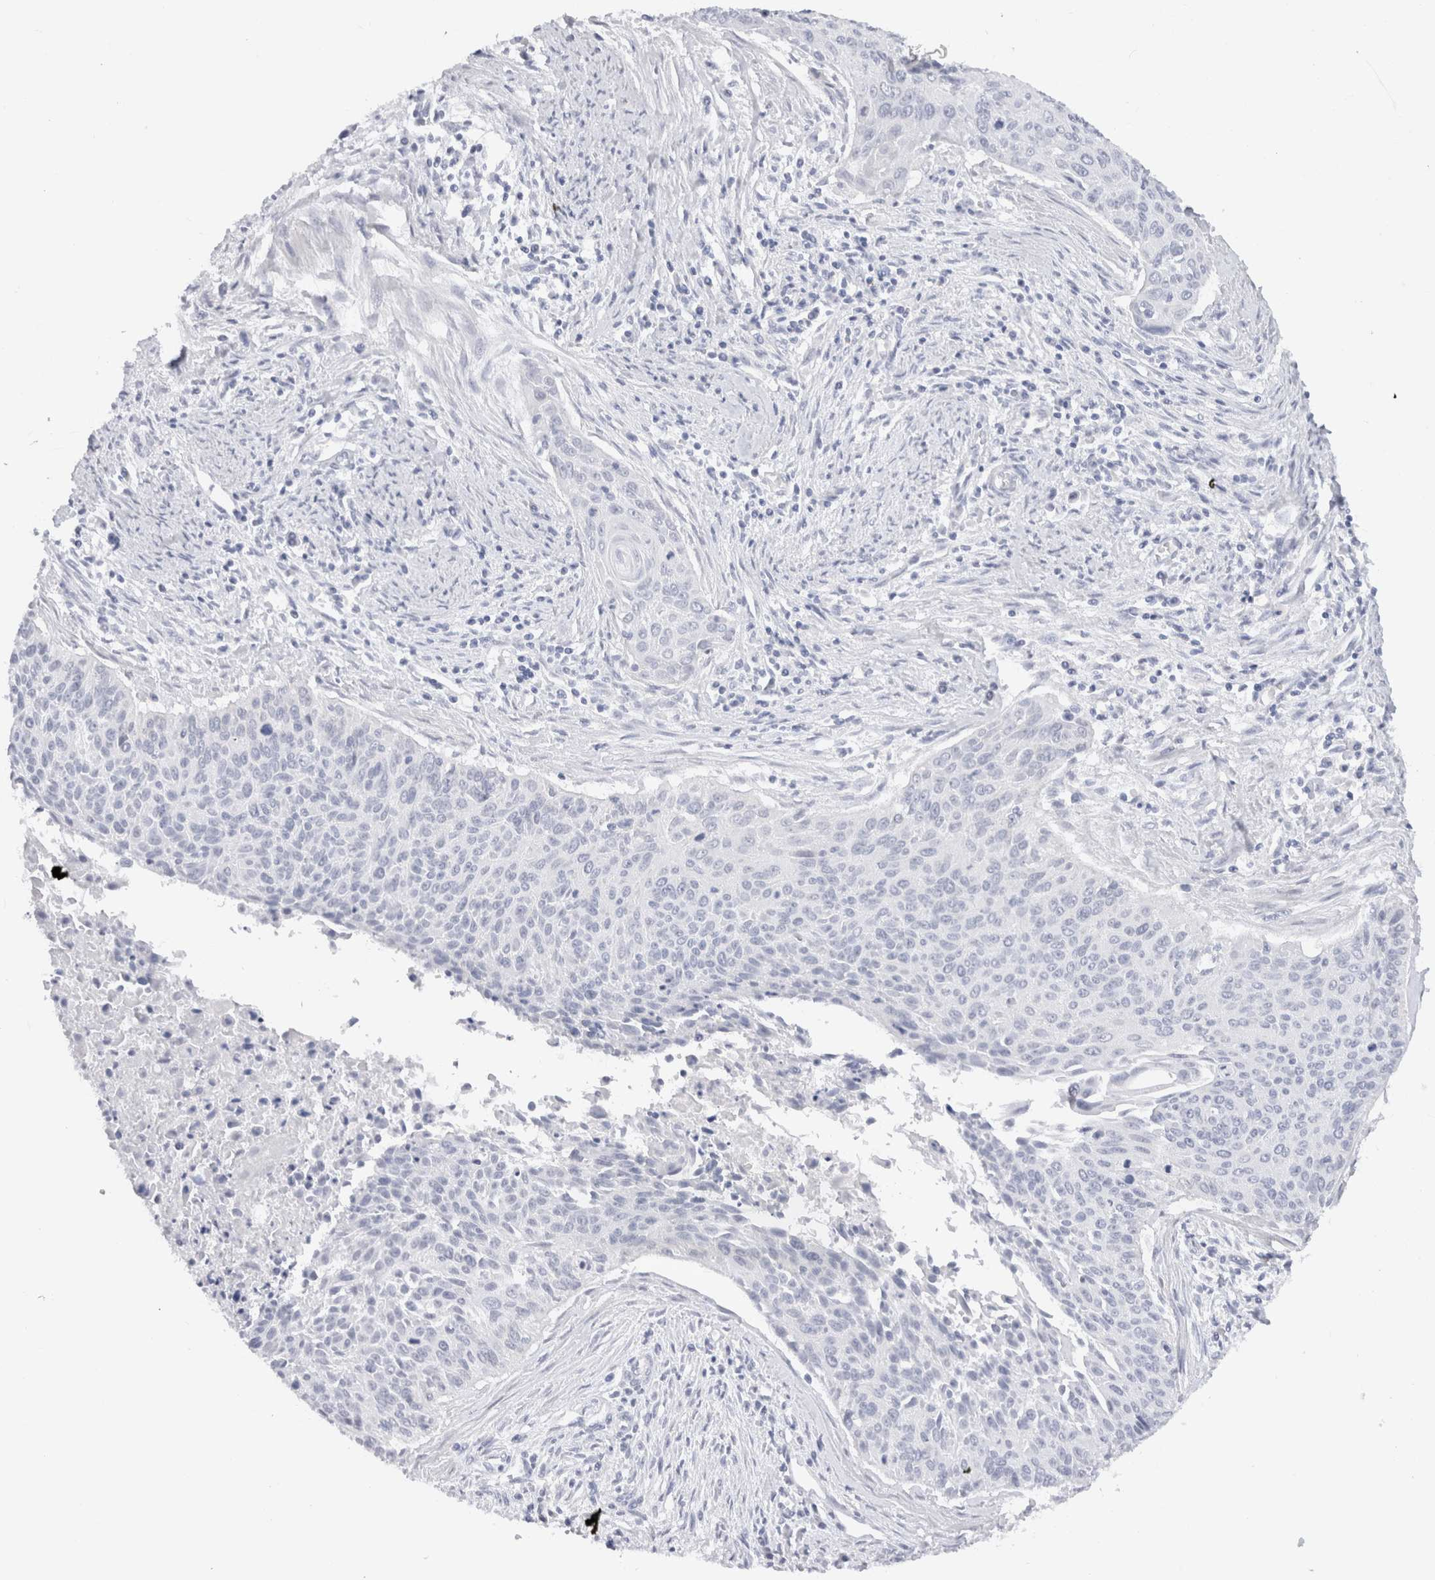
{"staining": {"intensity": "negative", "quantity": "none", "location": "none"}, "tissue": "cervical cancer", "cell_type": "Tumor cells", "image_type": "cancer", "snomed": [{"axis": "morphology", "description": "Squamous cell carcinoma, NOS"}, {"axis": "topography", "description": "Cervix"}], "caption": "Tumor cells show no significant staining in cervical cancer (squamous cell carcinoma). (Immunohistochemistry, brightfield microscopy, high magnification).", "gene": "C9orf50", "patient": {"sex": "female", "age": 55}}